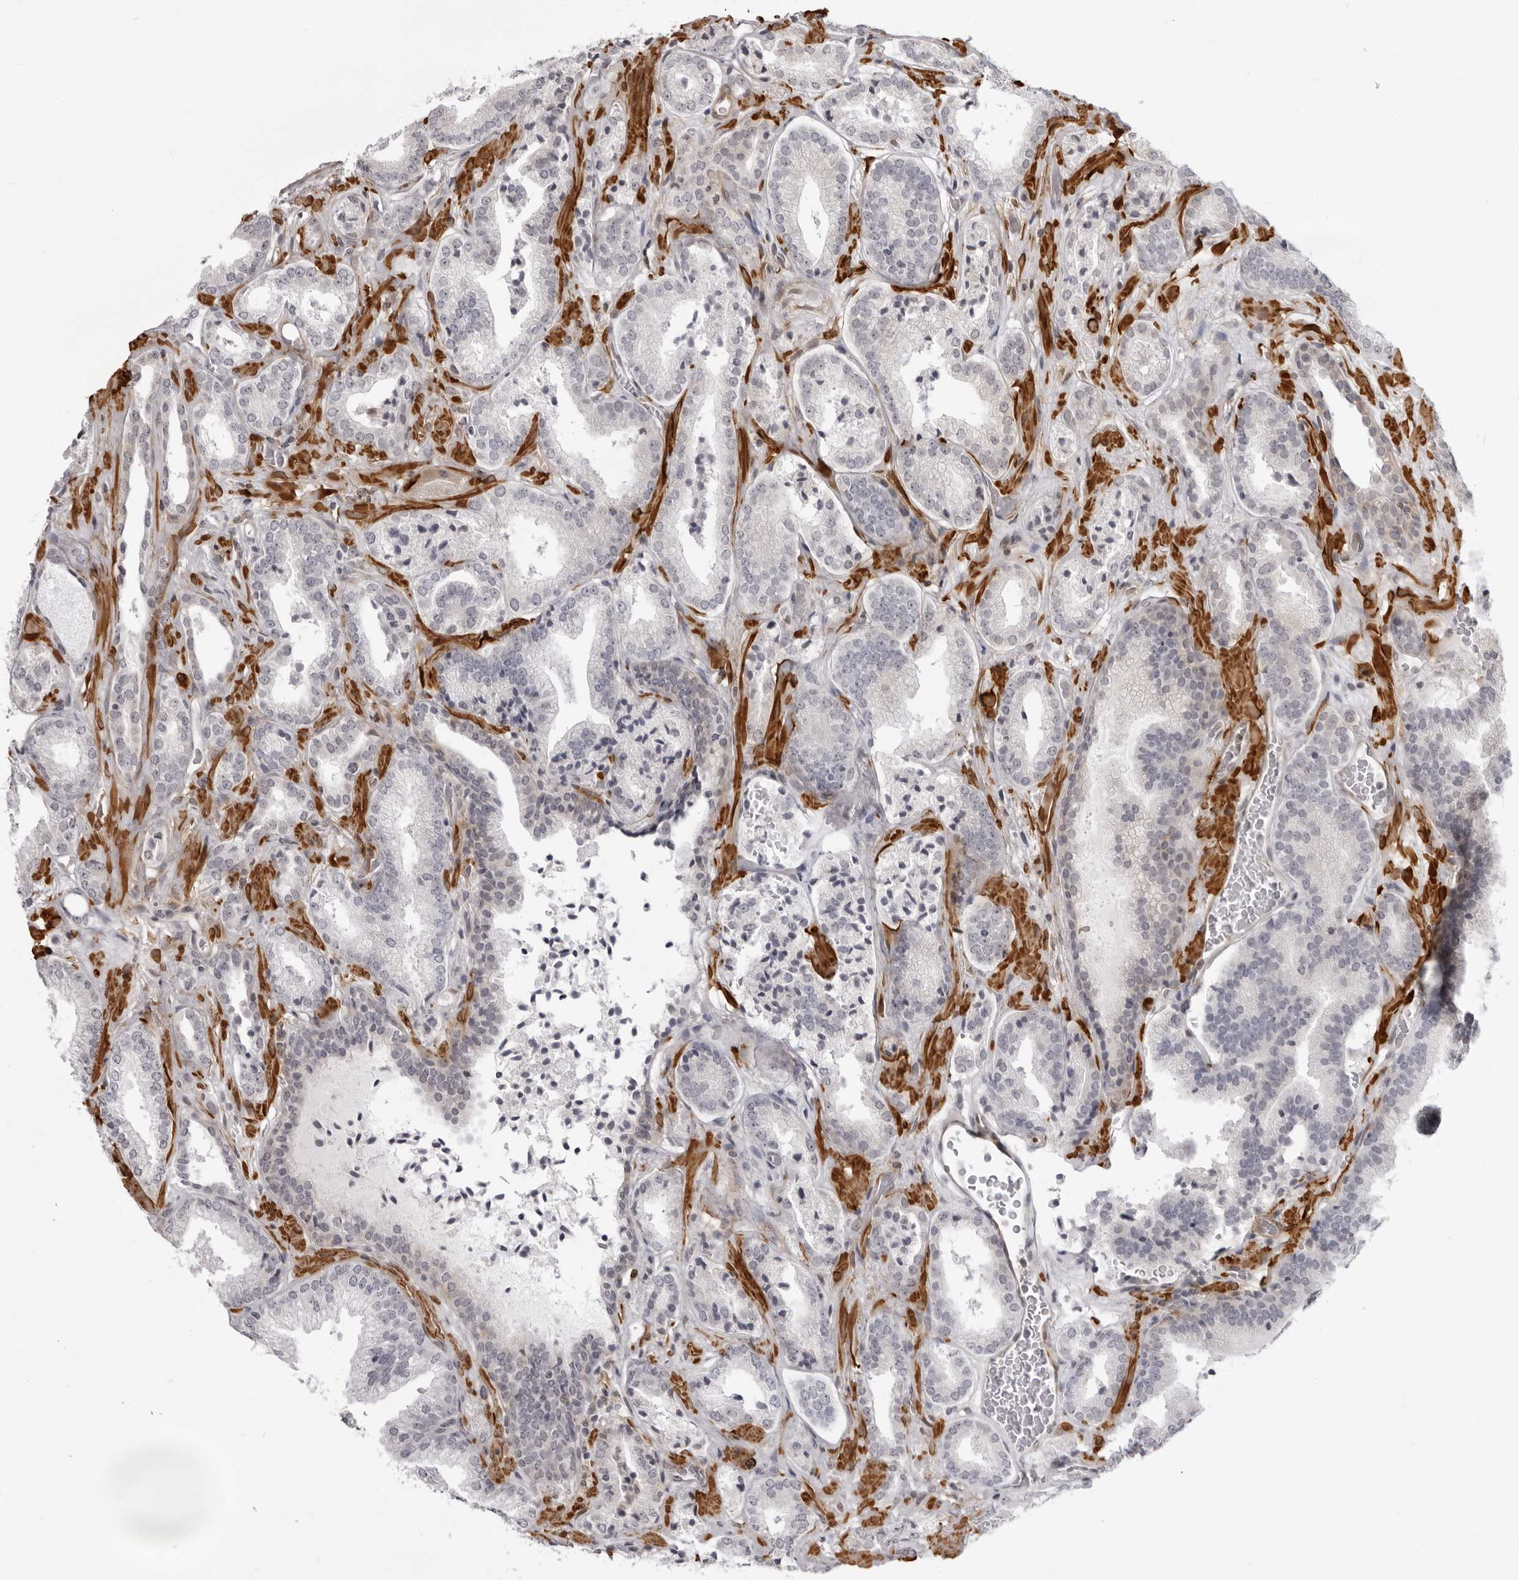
{"staining": {"intensity": "negative", "quantity": "none", "location": "none"}, "tissue": "prostate cancer", "cell_type": "Tumor cells", "image_type": "cancer", "snomed": [{"axis": "morphology", "description": "Adenocarcinoma, Low grade"}, {"axis": "topography", "description": "Prostate"}], "caption": "The IHC image has no significant positivity in tumor cells of prostate cancer tissue.", "gene": "SRGAP2", "patient": {"sex": "male", "age": 62}}